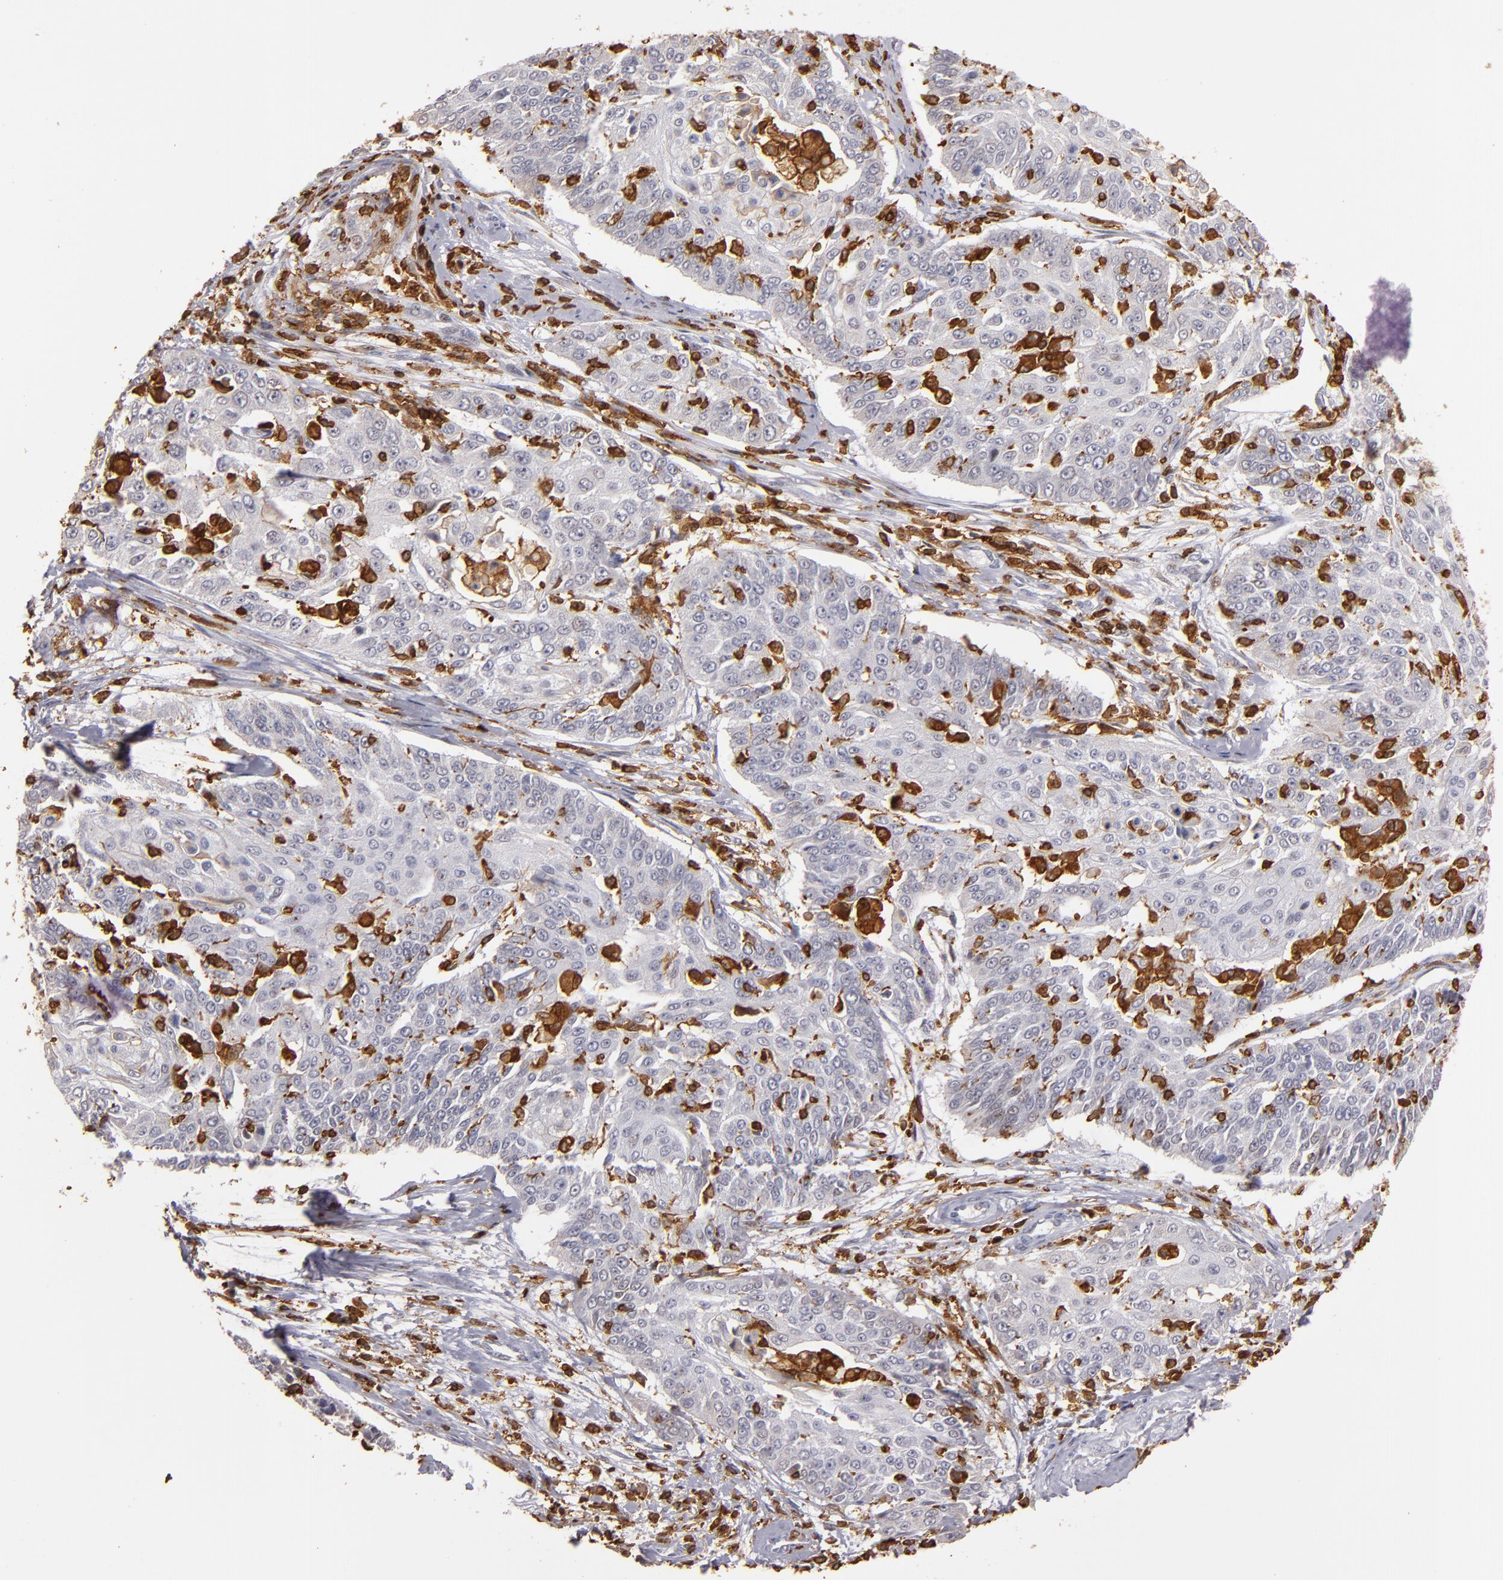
{"staining": {"intensity": "weak", "quantity": "<25%", "location": "cytoplasmic/membranous,nuclear"}, "tissue": "cervical cancer", "cell_type": "Tumor cells", "image_type": "cancer", "snomed": [{"axis": "morphology", "description": "Squamous cell carcinoma, NOS"}, {"axis": "topography", "description": "Cervix"}], "caption": "Human squamous cell carcinoma (cervical) stained for a protein using immunohistochemistry (IHC) exhibits no staining in tumor cells.", "gene": "WAS", "patient": {"sex": "female", "age": 64}}